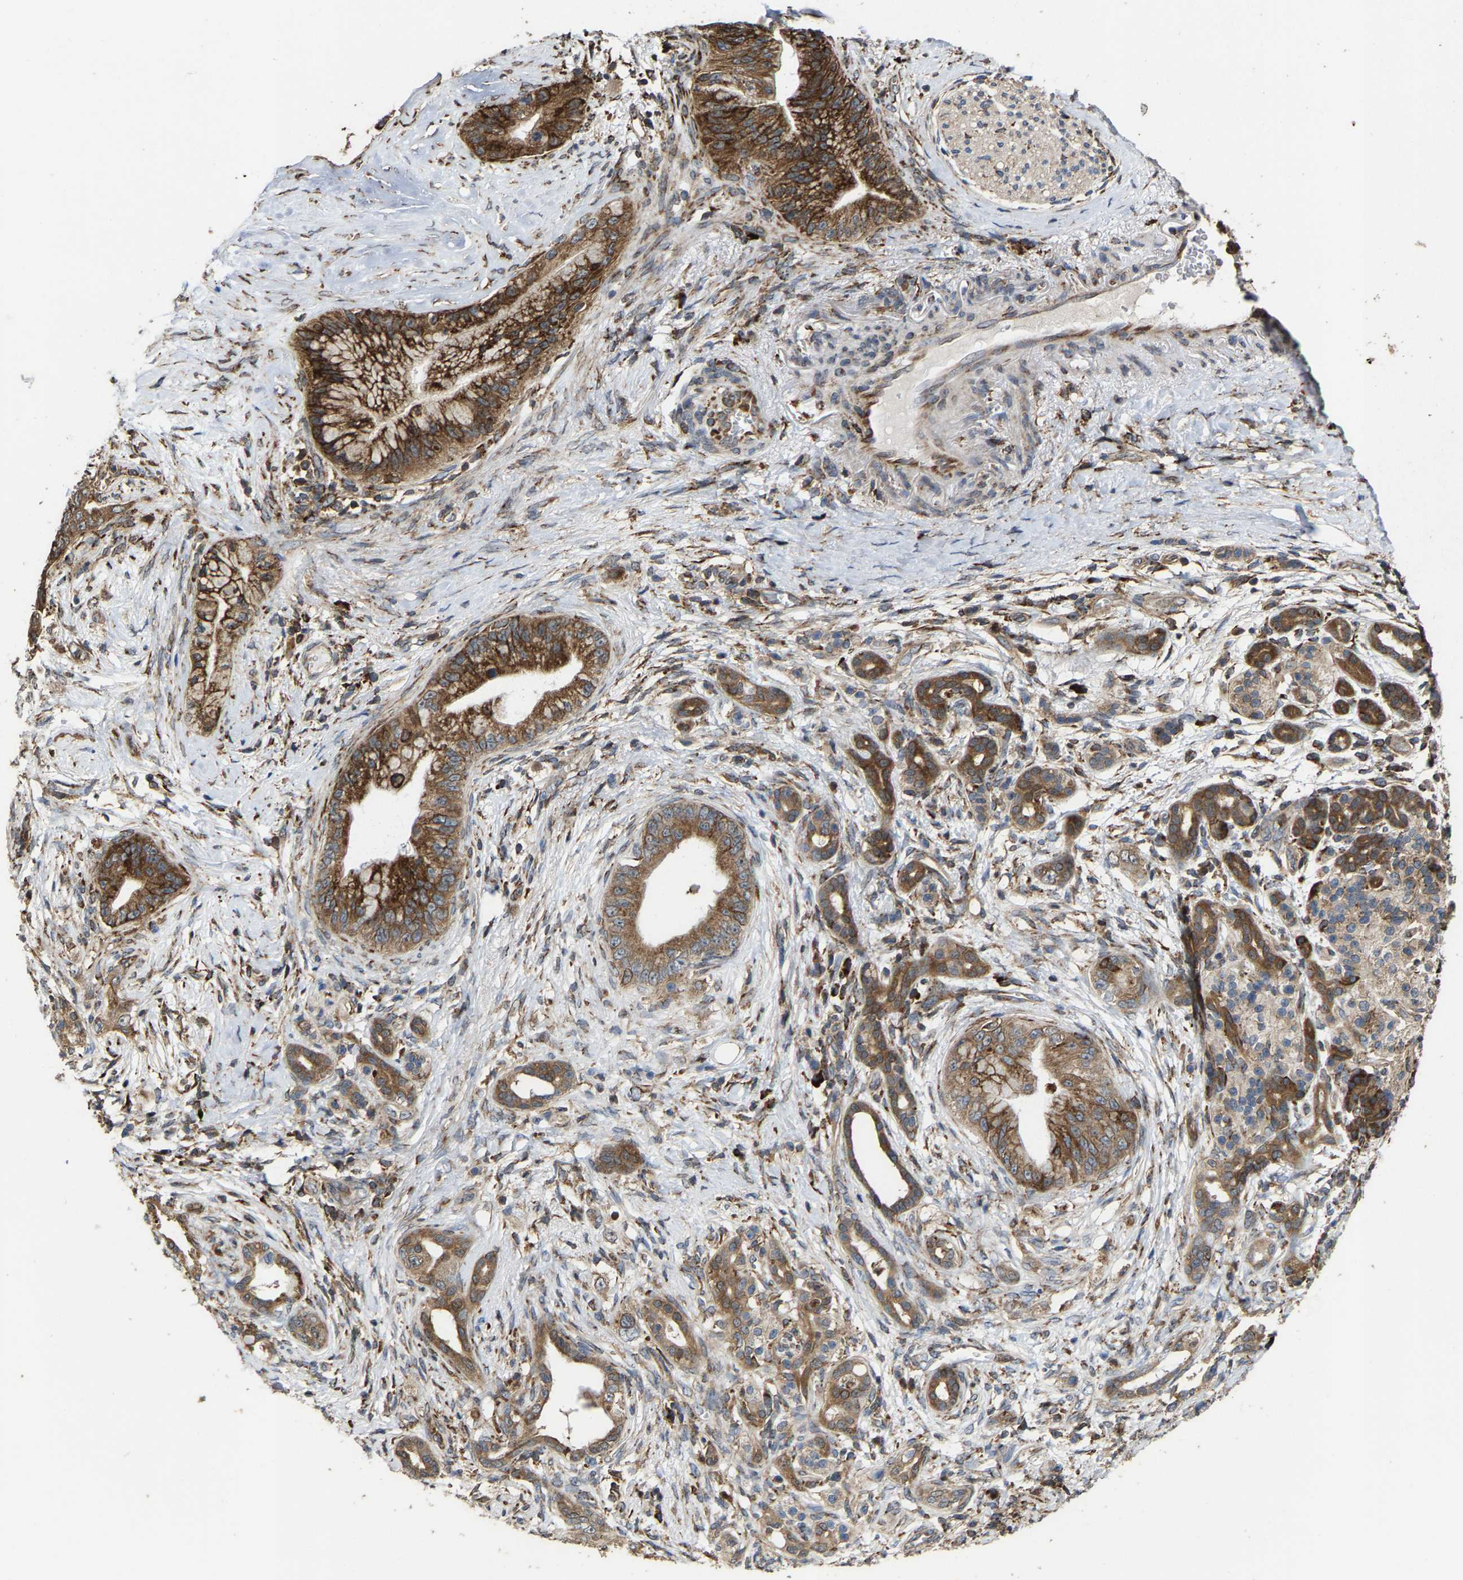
{"staining": {"intensity": "strong", "quantity": ">75%", "location": "cytoplasmic/membranous"}, "tissue": "pancreatic cancer", "cell_type": "Tumor cells", "image_type": "cancer", "snomed": [{"axis": "morphology", "description": "Adenocarcinoma, NOS"}, {"axis": "topography", "description": "Pancreas"}], "caption": "DAB (3,3'-diaminobenzidine) immunohistochemical staining of pancreatic cancer reveals strong cytoplasmic/membranous protein expression in approximately >75% of tumor cells.", "gene": "FGD3", "patient": {"sex": "male", "age": 59}}